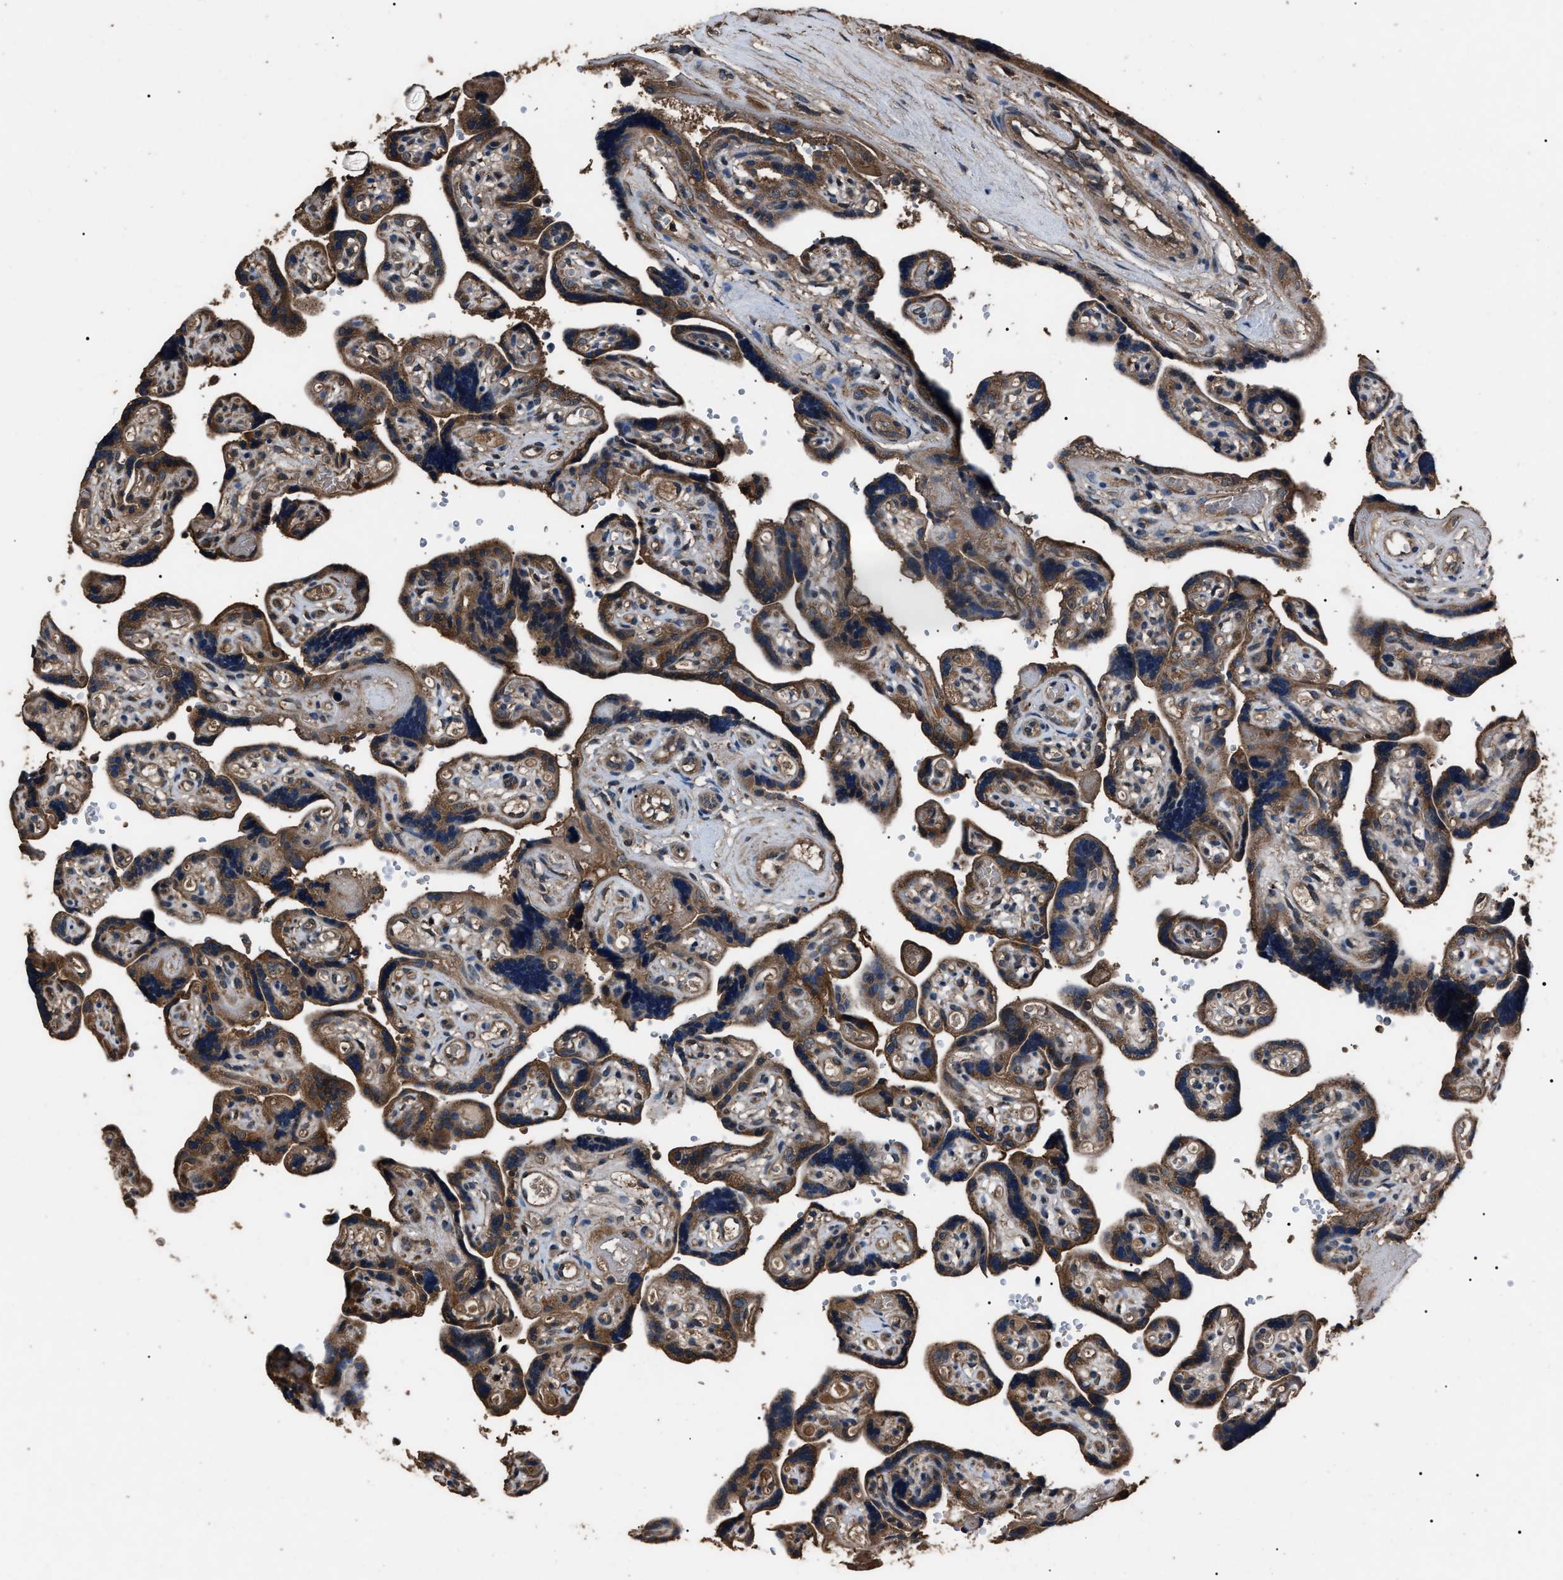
{"staining": {"intensity": "moderate", "quantity": ">75%", "location": "cytoplasmic/membranous"}, "tissue": "placenta", "cell_type": "Decidual cells", "image_type": "normal", "snomed": [{"axis": "morphology", "description": "Normal tissue, NOS"}, {"axis": "topography", "description": "Placenta"}], "caption": "Moderate cytoplasmic/membranous protein staining is present in about >75% of decidual cells in placenta. The protein of interest is shown in brown color, while the nuclei are stained blue.", "gene": "RNF216", "patient": {"sex": "female", "age": 30}}